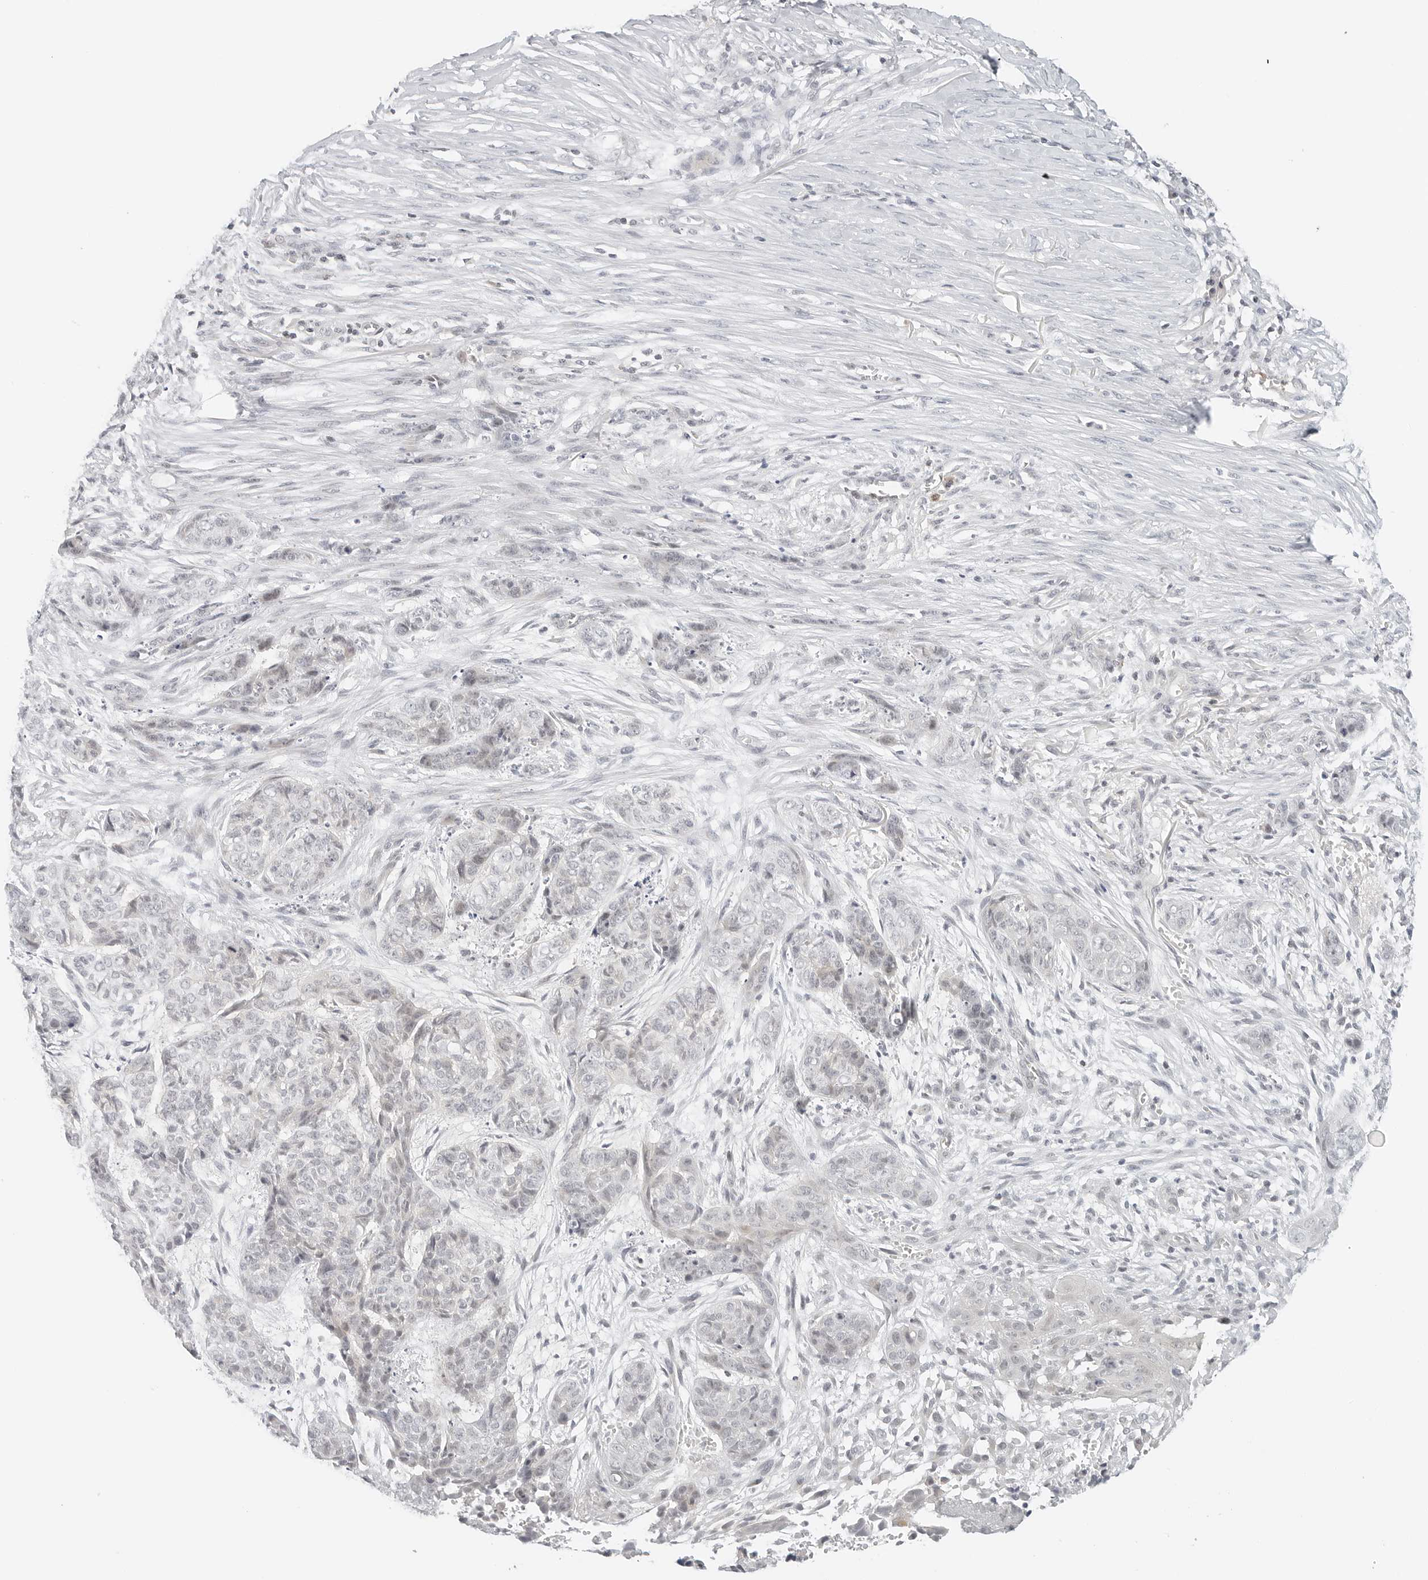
{"staining": {"intensity": "negative", "quantity": "none", "location": "none"}, "tissue": "skin cancer", "cell_type": "Tumor cells", "image_type": "cancer", "snomed": [{"axis": "morphology", "description": "Basal cell carcinoma"}, {"axis": "topography", "description": "Skin"}], "caption": "Immunohistochemical staining of human basal cell carcinoma (skin) displays no significant expression in tumor cells.", "gene": "NEO1", "patient": {"sex": "female", "age": 64}}